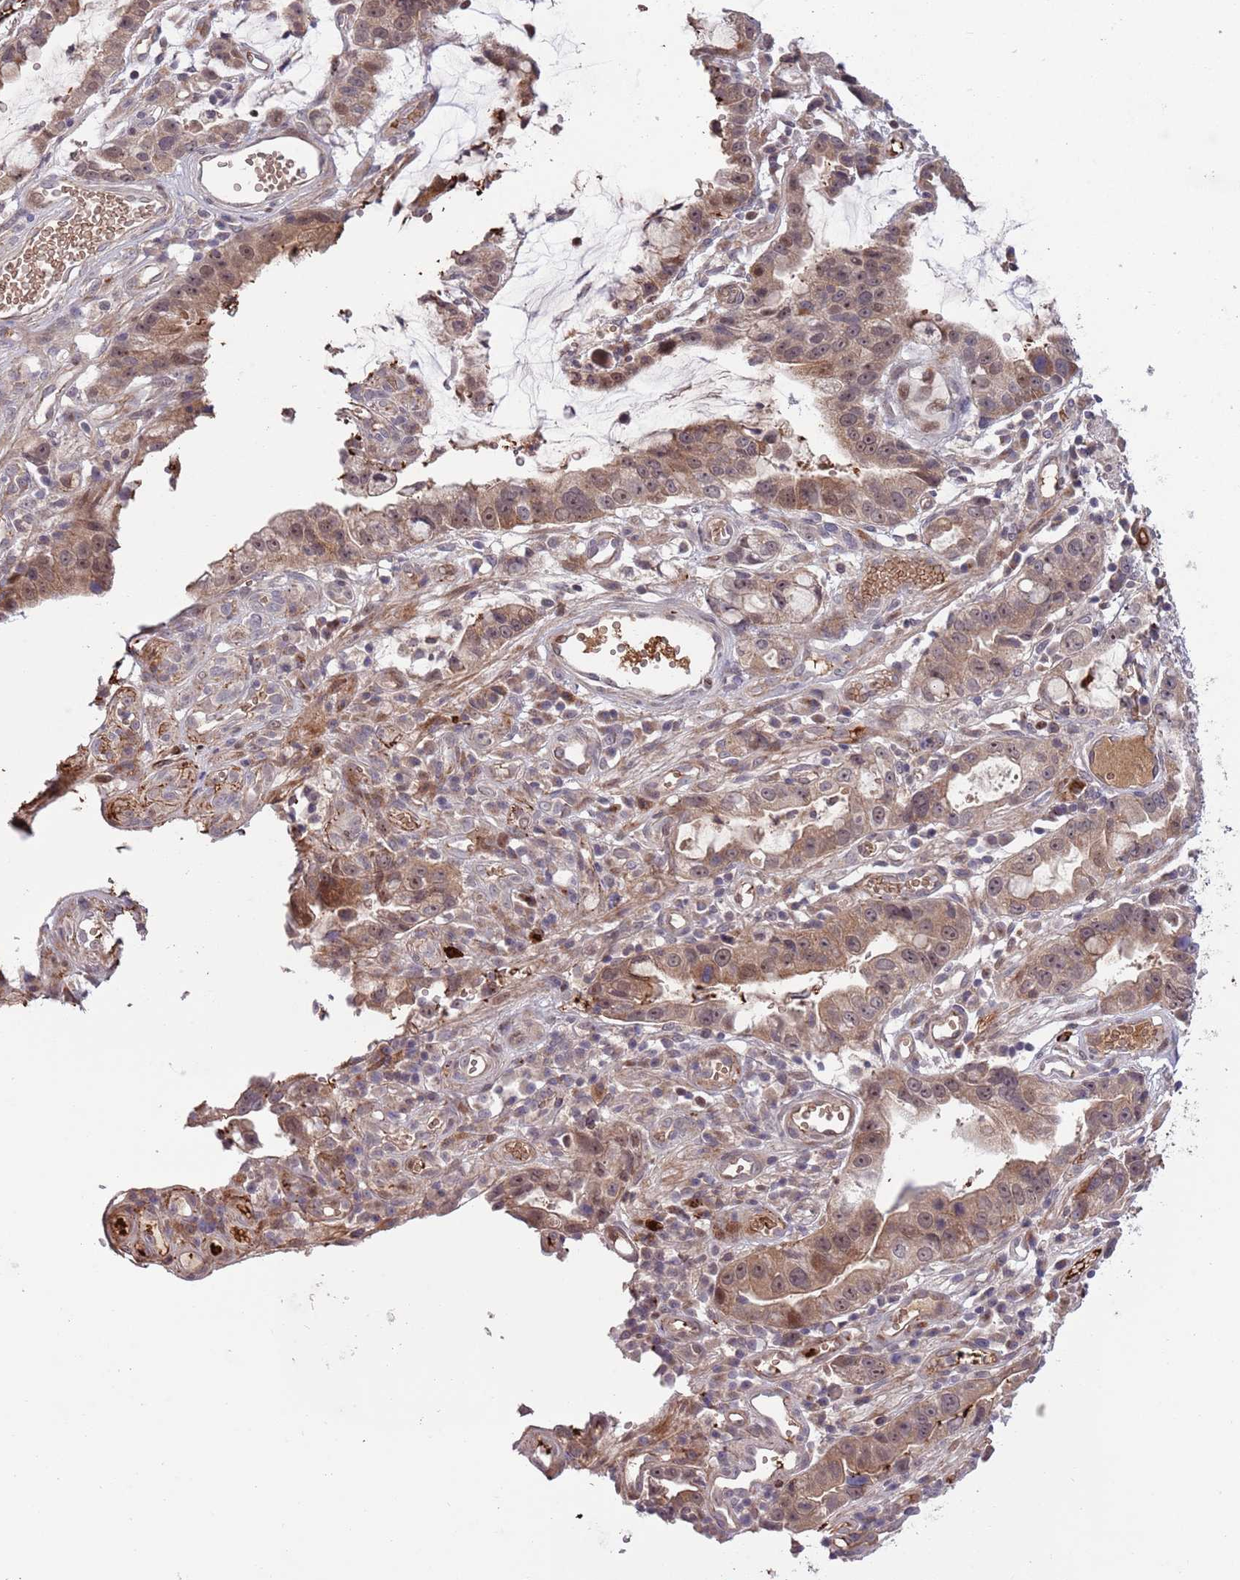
{"staining": {"intensity": "moderate", "quantity": ">75%", "location": "cytoplasmic/membranous,nuclear"}, "tissue": "stomach cancer", "cell_type": "Tumor cells", "image_type": "cancer", "snomed": [{"axis": "morphology", "description": "Adenocarcinoma, NOS"}, {"axis": "topography", "description": "Stomach"}], "caption": "Protein staining demonstrates moderate cytoplasmic/membranous and nuclear positivity in about >75% of tumor cells in stomach adenocarcinoma. (DAB (3,3'-diaminobenzidine) IHC with brightfield microscopy, high magnification).", "gene": "NT5DC4", "patient": {"sex": "male", "age": 55}}